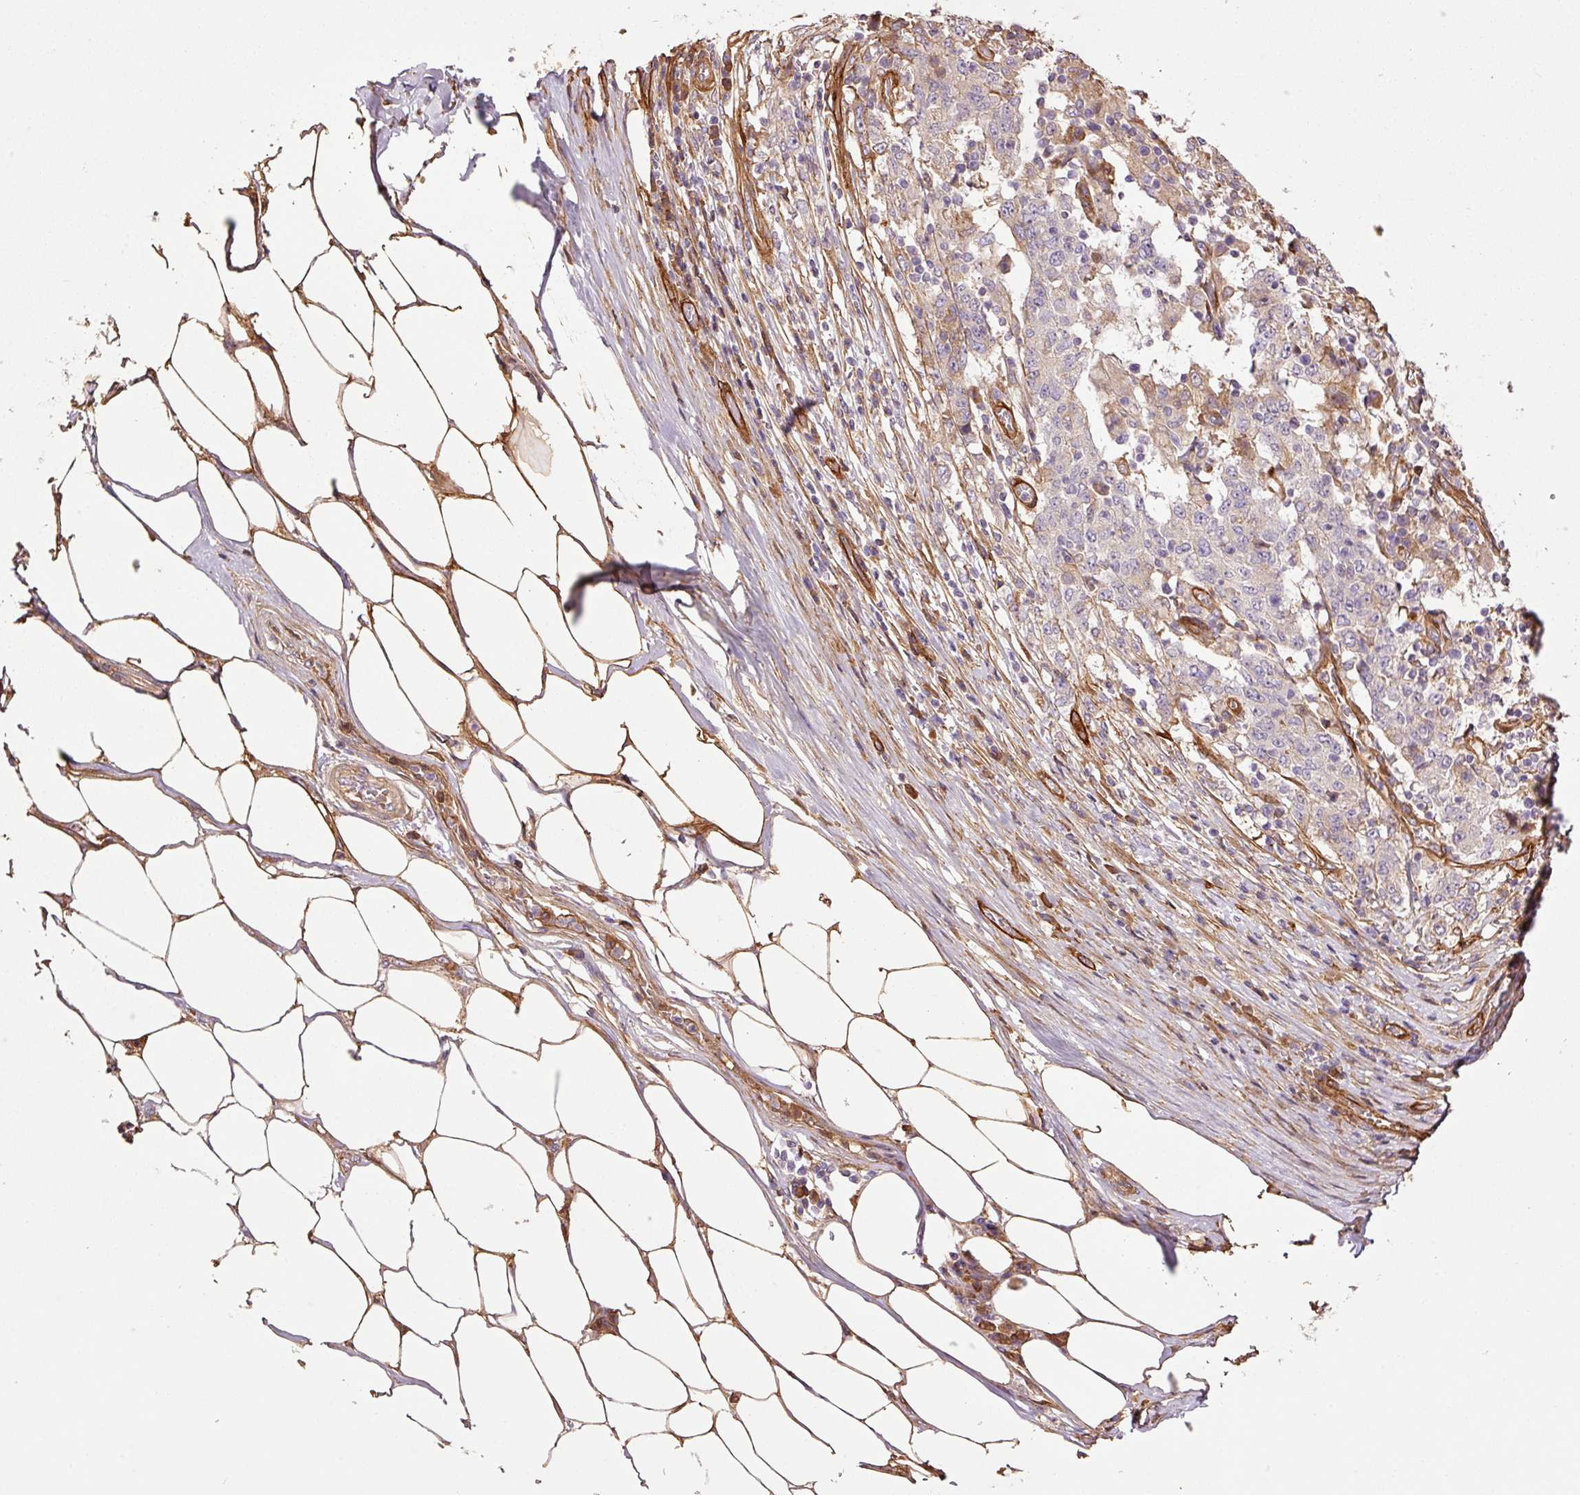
{"staining": {"intensity": "negative", "quantity": "none", "location": "none"}, "tissue": "stomach cancer", "cell_type": "Tumor cells", "image_type": "cancer", "snomed": [{"axis": "morphology", "description": "Adenocarcinoma, NOS"}, {"axis": "topography", "description": "Stomach"}], "caption": "Immunohistochemistry (IHC) of human stomach cancer demonstrates no positivity in tumor cells. (IHC, brightfield microscopy, high magnification).", "gene": "NID2", "patient": {"sex": "male", "age": 59}}